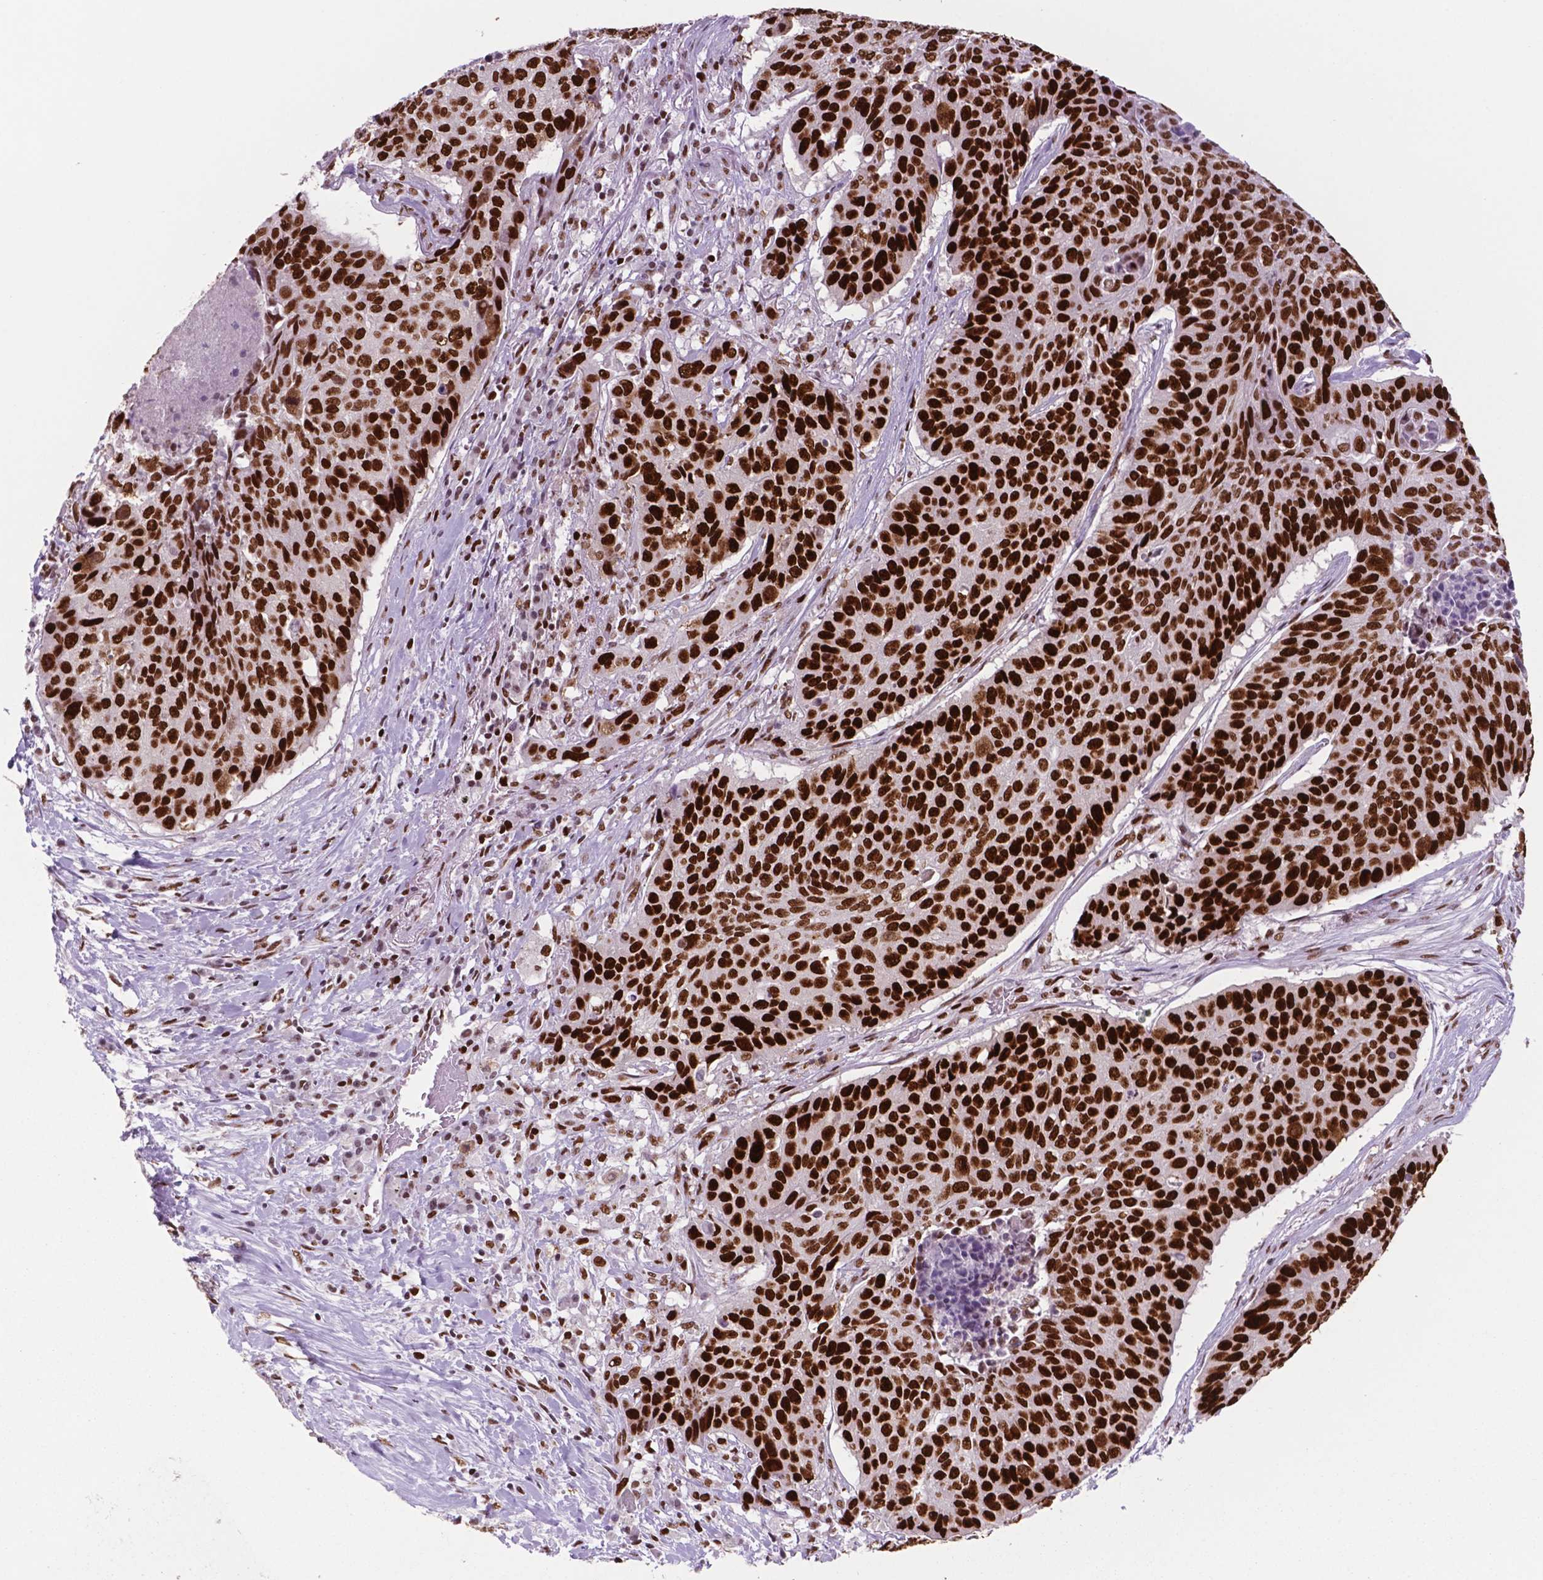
{"staining": {"intensity": "strong", "quantity": ">75%", "location": "nuclear"}, "tissue": "lung cancer", "cell_type": "Tumor cells", "image_type": "cancer", "snomed": [{"axis": "morphology", "description": "Normal tissue, NOS"}, {"axis": "morphology", "description": "Squamous cell carcinoma, NOS"}, {"axis": "topography", "description": "Bronchus"}, {"axis": "topography", "description": "Lung"}], "caption": "Immunohistochemical staining of lung cancer displays high levels of strong nuclear protein staining in approximately >75% of tumor cells.", "gene": "MSH6", "patient": {"sex": "male", "age": 64}}